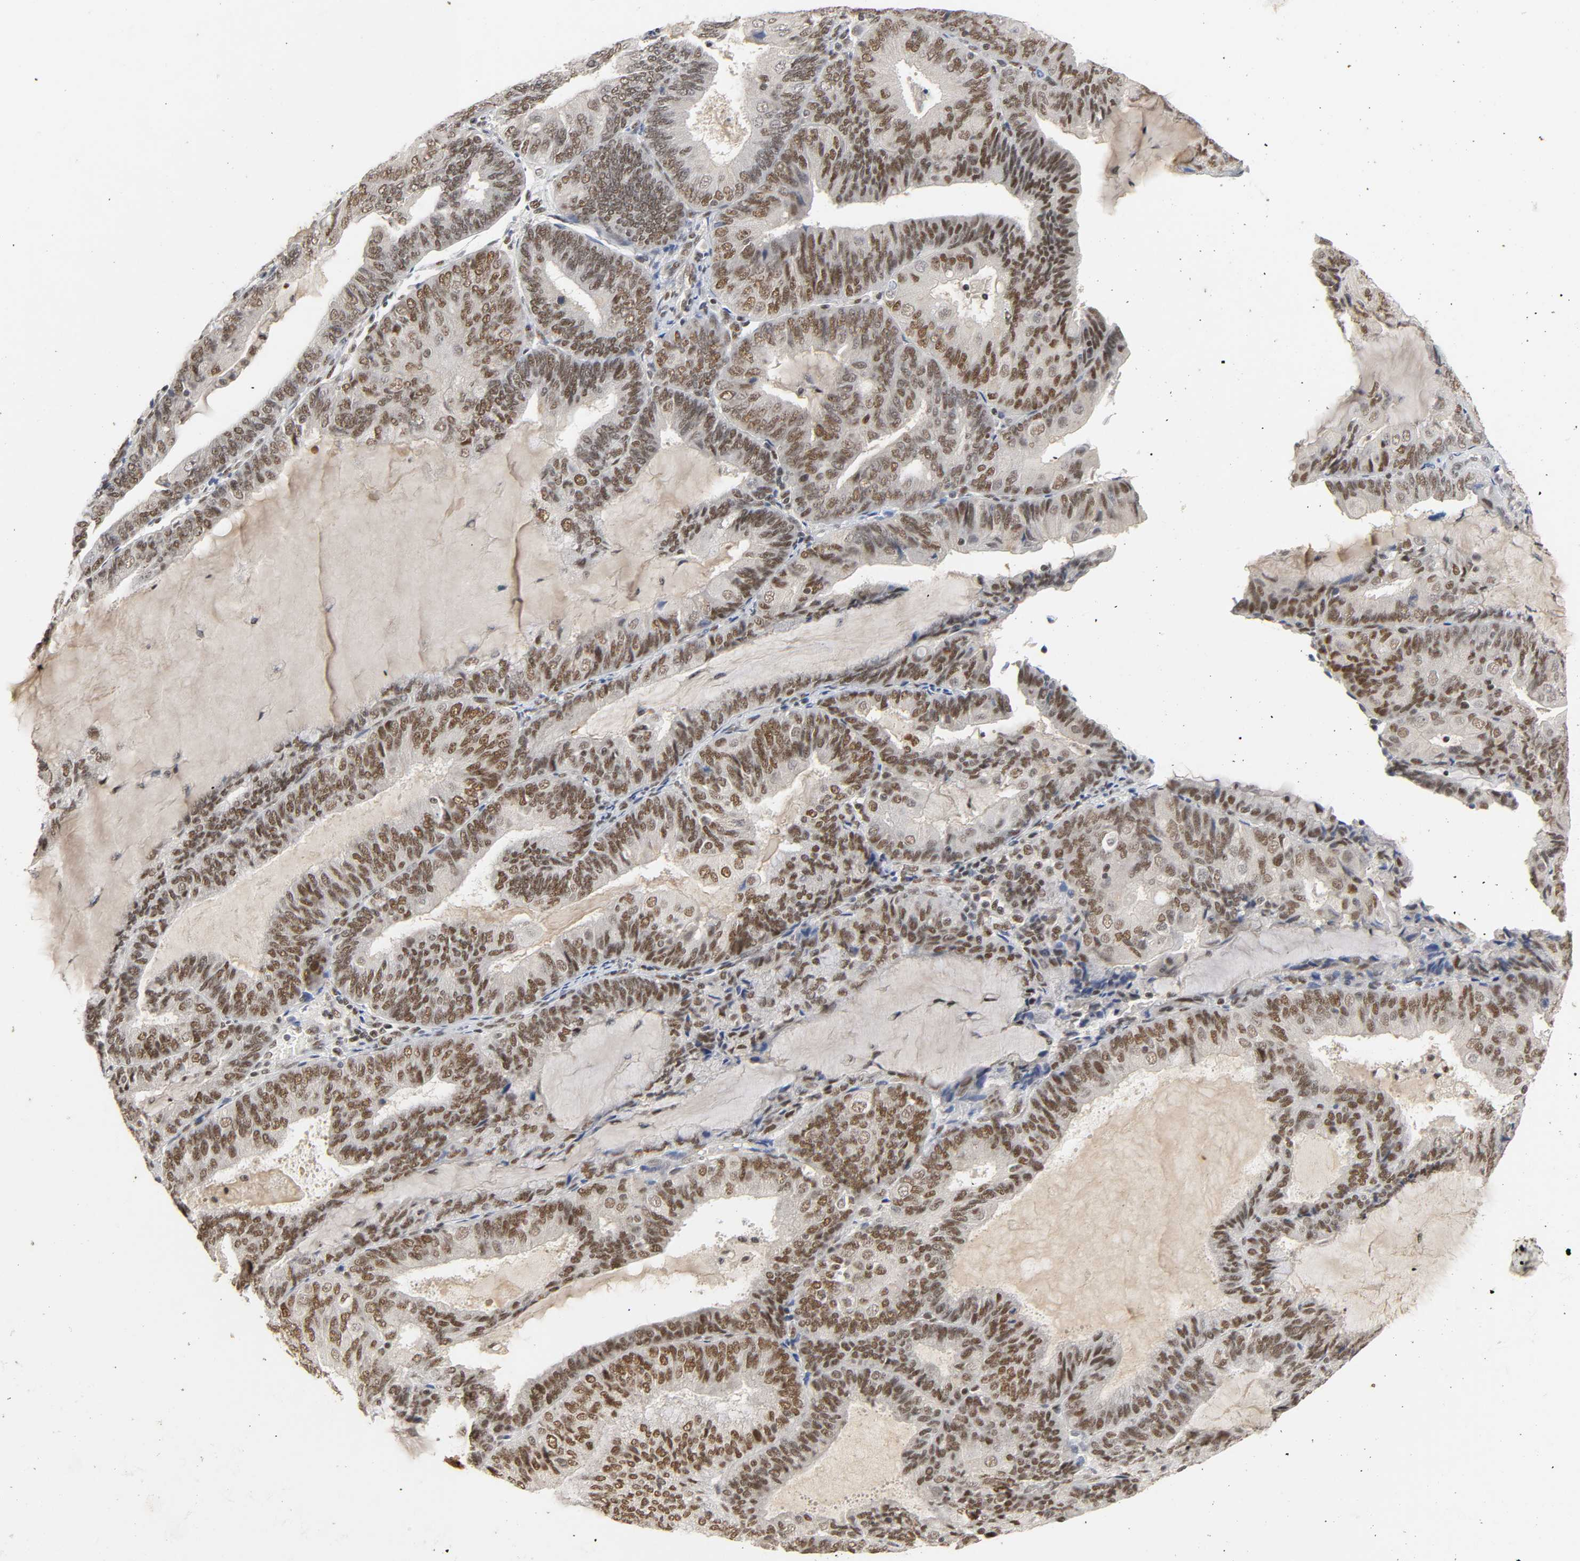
{"staining": {"intensity": "strong", "quantity": ">75%", "location": "nuclear"}, "tissue": "endometrial cancer", "cell_type": "Tumor cells", "image_type": "cancer", "snomed": [{"axis": "morphology", "description": "Adenocarcinoma, NOS"}, {"axis": "topography", "description": "Endometrium"}], "caption": "Protein staining by immunohistochemistry reveals strong nuclear expression in approximately >75% of tumor cells in adenocarcinoma (endometrial).", "gene": "NCOA6", "patient": {"sex": "female", "age": 81}}